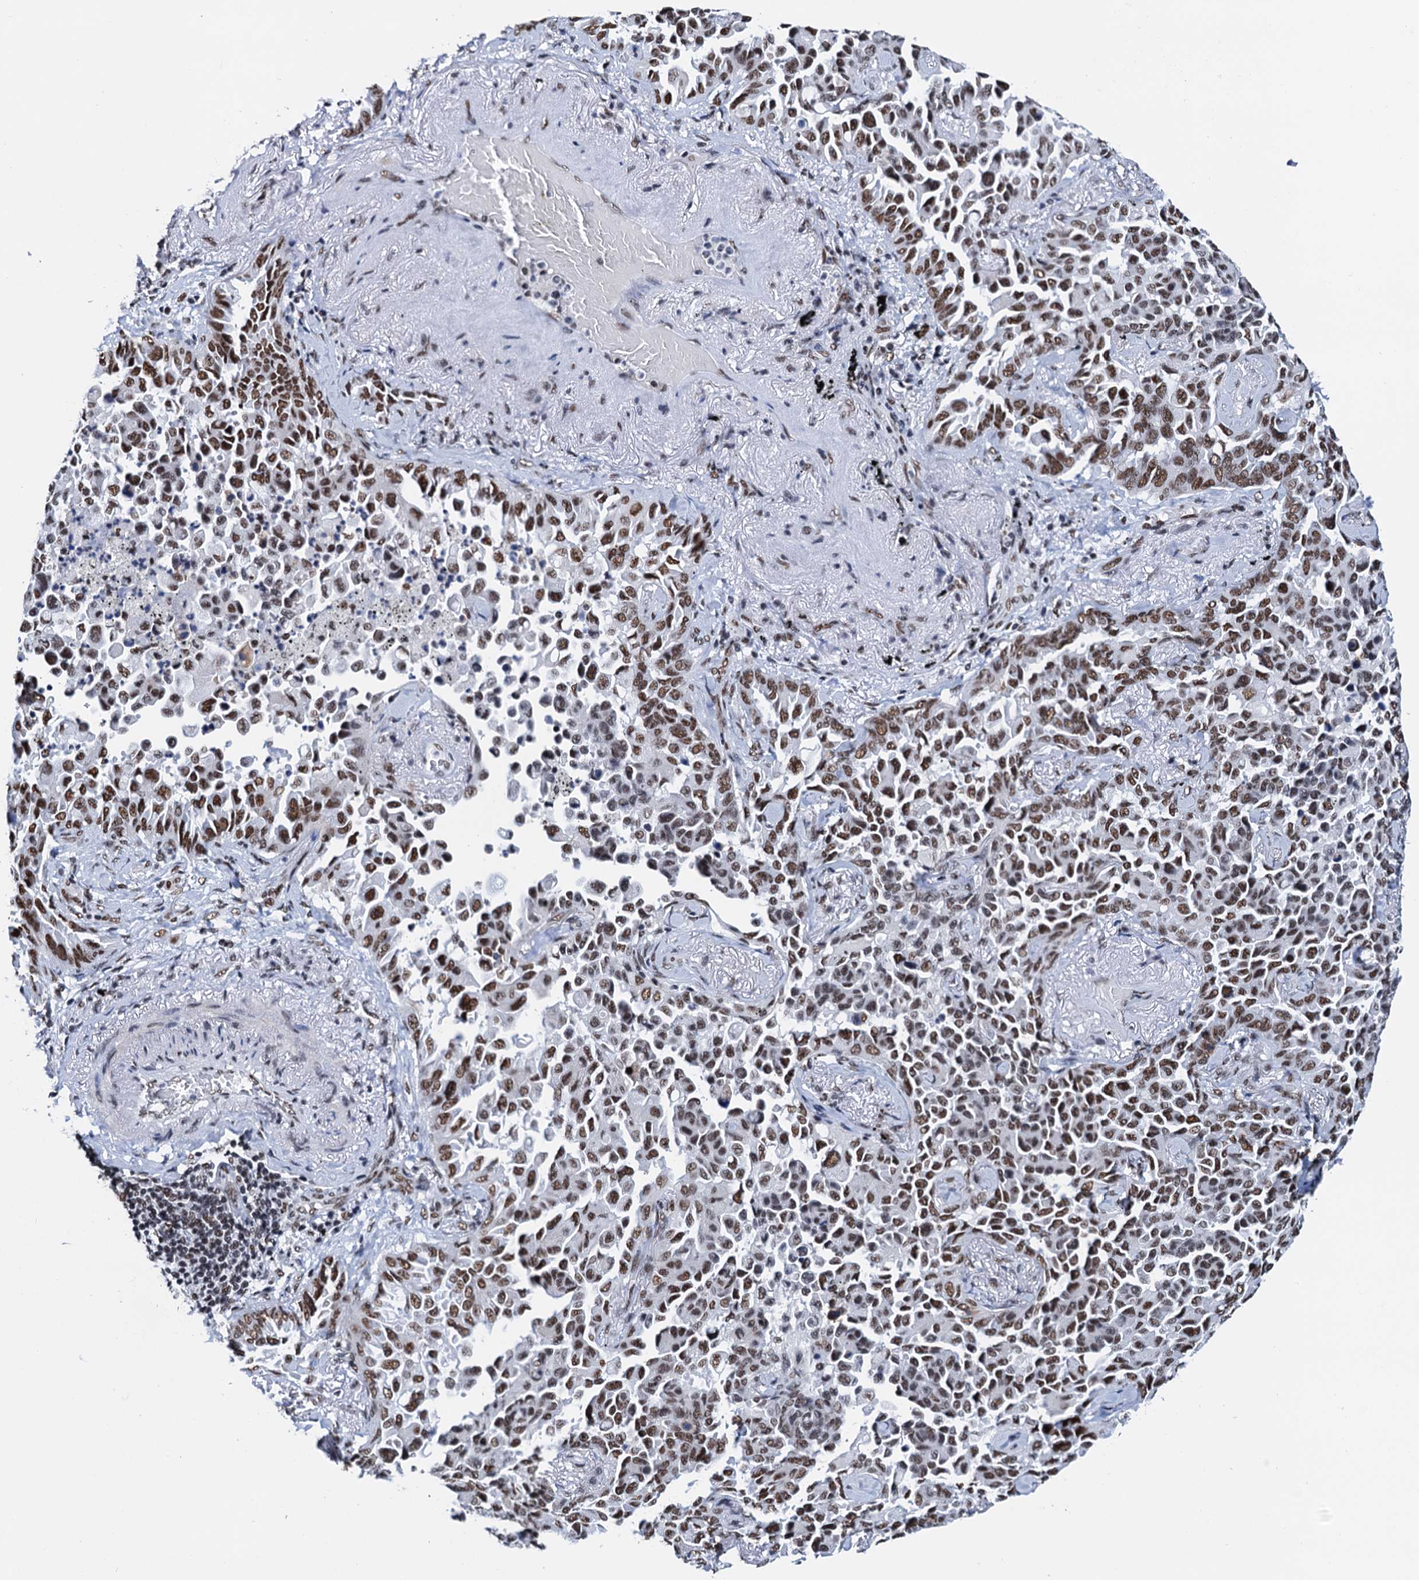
{"staining": {"intensity": "moderate", "quantity": ">75%", "location": "nuclear"}, "tissue": "lung cancer", "cell_type": "Tumor cells", "image_type": "cancer", "snomed": [{"axis": "morphology", "description": "Adenocarcinoma, NOS"}, {"axis": "topography", "description": "Lung"}], "caption": "Human lung cancer (adenocarcinoma) stained with a brown dye shows moderate nuclear positive positivity in approximately >75% of tumor cells.", "gene": "SLTM", "patient": {"sex": "female", "age": 67}}